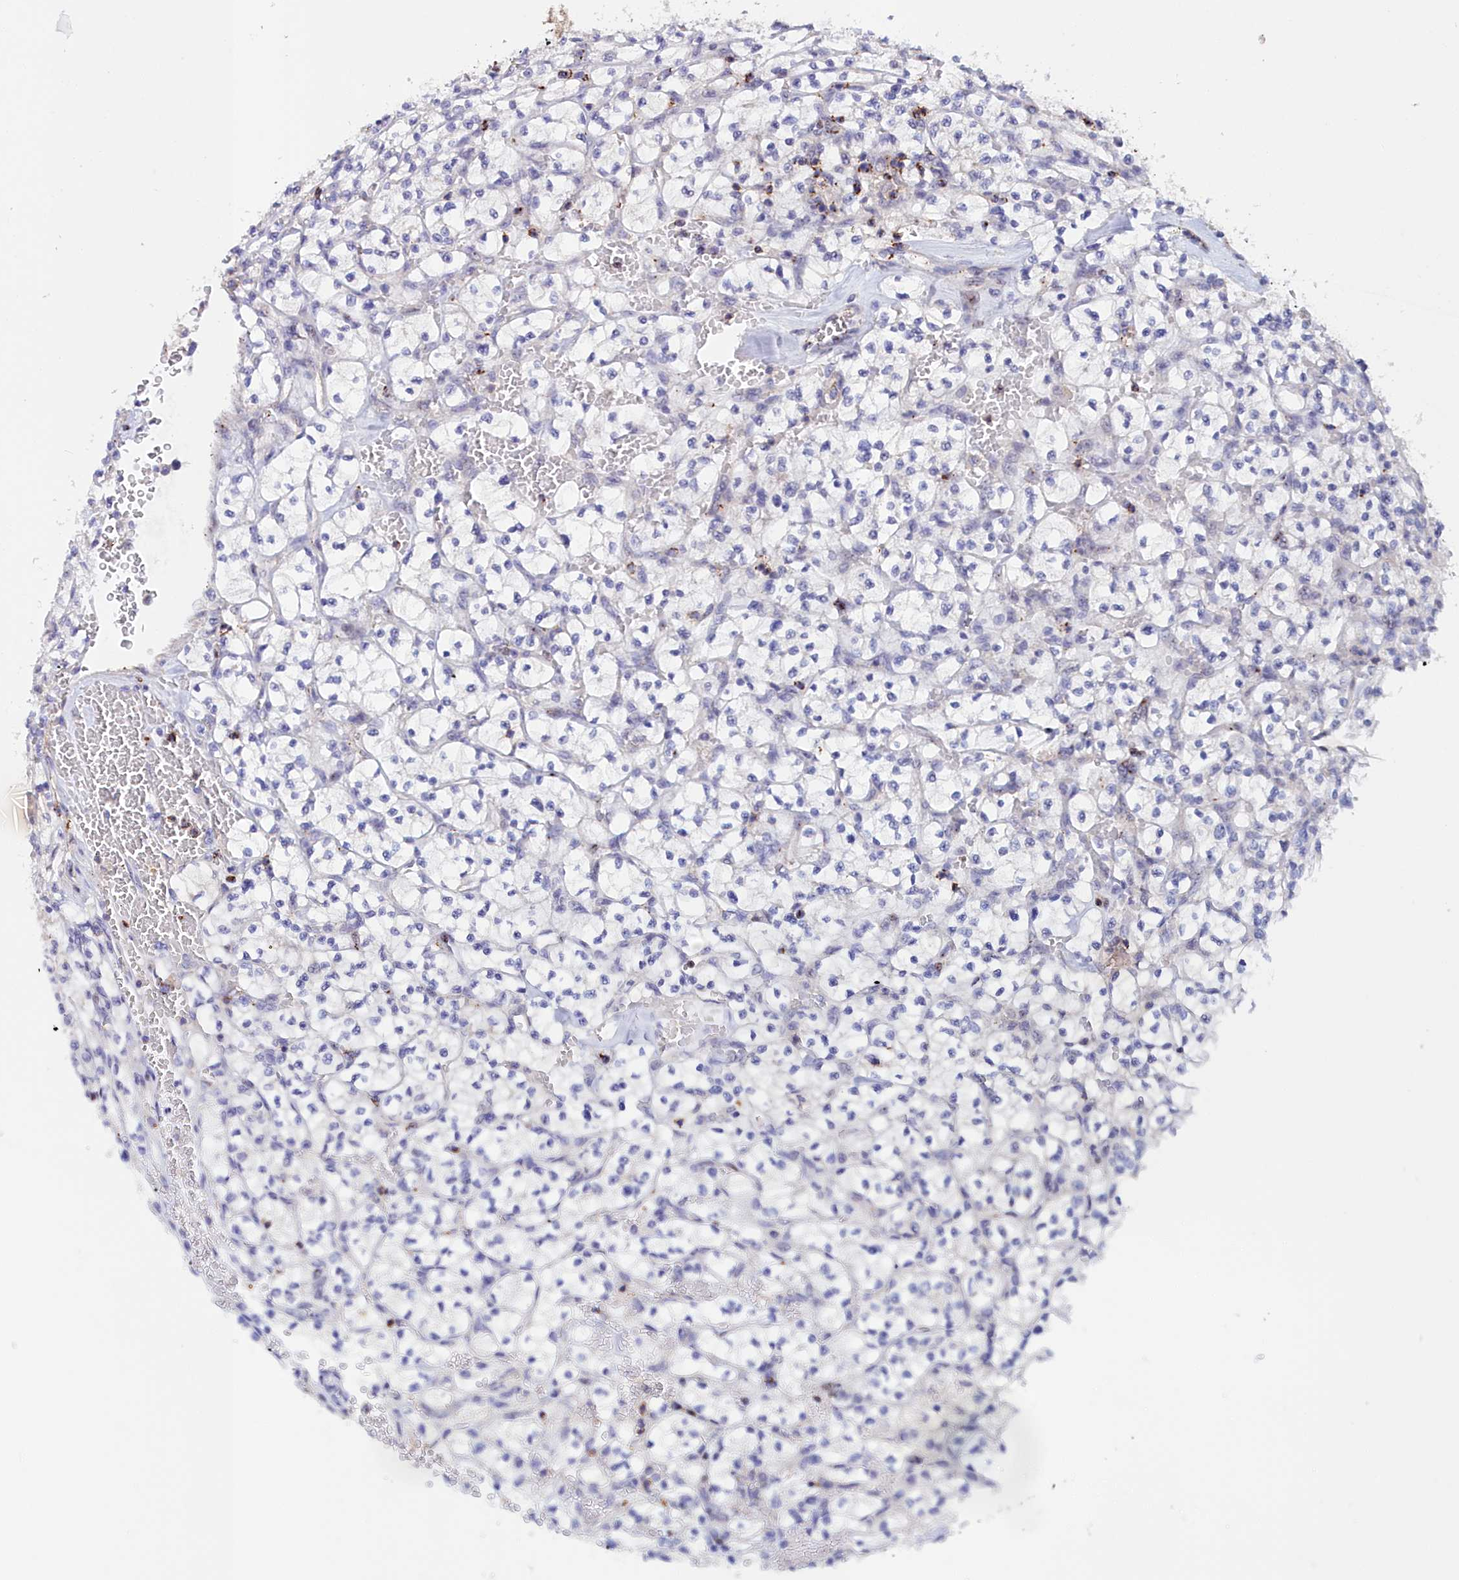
{"staining": {"intensity": "negative", "quantity": "none", "location": "none"}, "tissue": "renal cancer", "cell_type": "Tumor cells", "image_type": "cancer", "snomed": [{"axis": "morphology", "description": "Adenocarcinoma, NOS"}, {"axis": "topography", "description": "Kidney"}], "caption": "The image reveals no significant expression in tumor cells of adenocarcinoma (renal).", "gene": "NEURL4", "patient": {"sex": "female", "age": 64}}